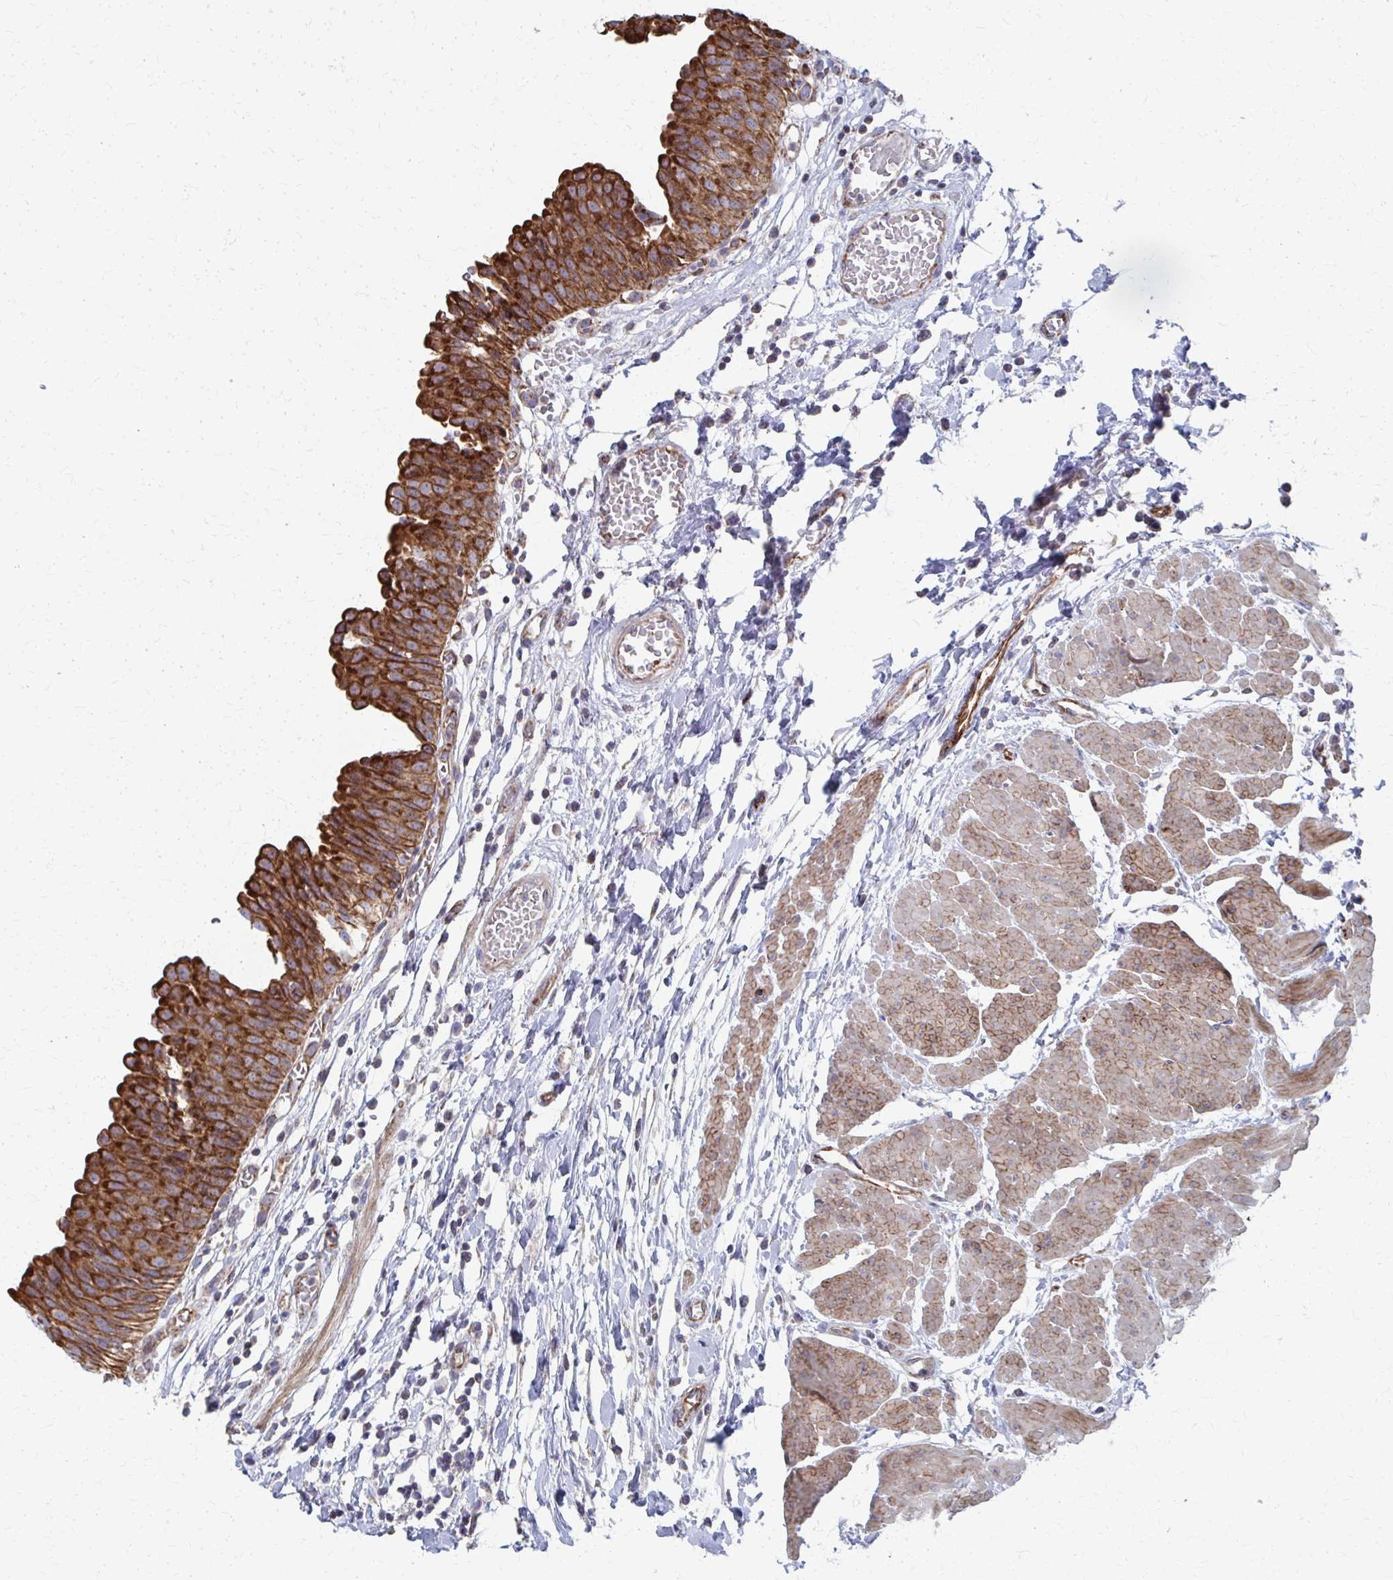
{"staining": {"intensity": "strong", "quantity": ">75%", "location": "cytoplasmic/membranous"}, "tissue": "urinary bladder", "cell_type": "Urothelial cells", "image_type": "normal", "snomed": [{"axis": "morphology", "description": "Normal tissue, NOS"}, {"axis": "topography", "description": "Urinary bladder"}], "caption": "The photomicrograph displays immunohistochemical staining of normal urinary bladder. There is strong cytoplasmic/membranous staining is identified in about >75% of urothelial cells.", "gene": "FAHD1", "patient": {"sex": "male", "age": 64}}